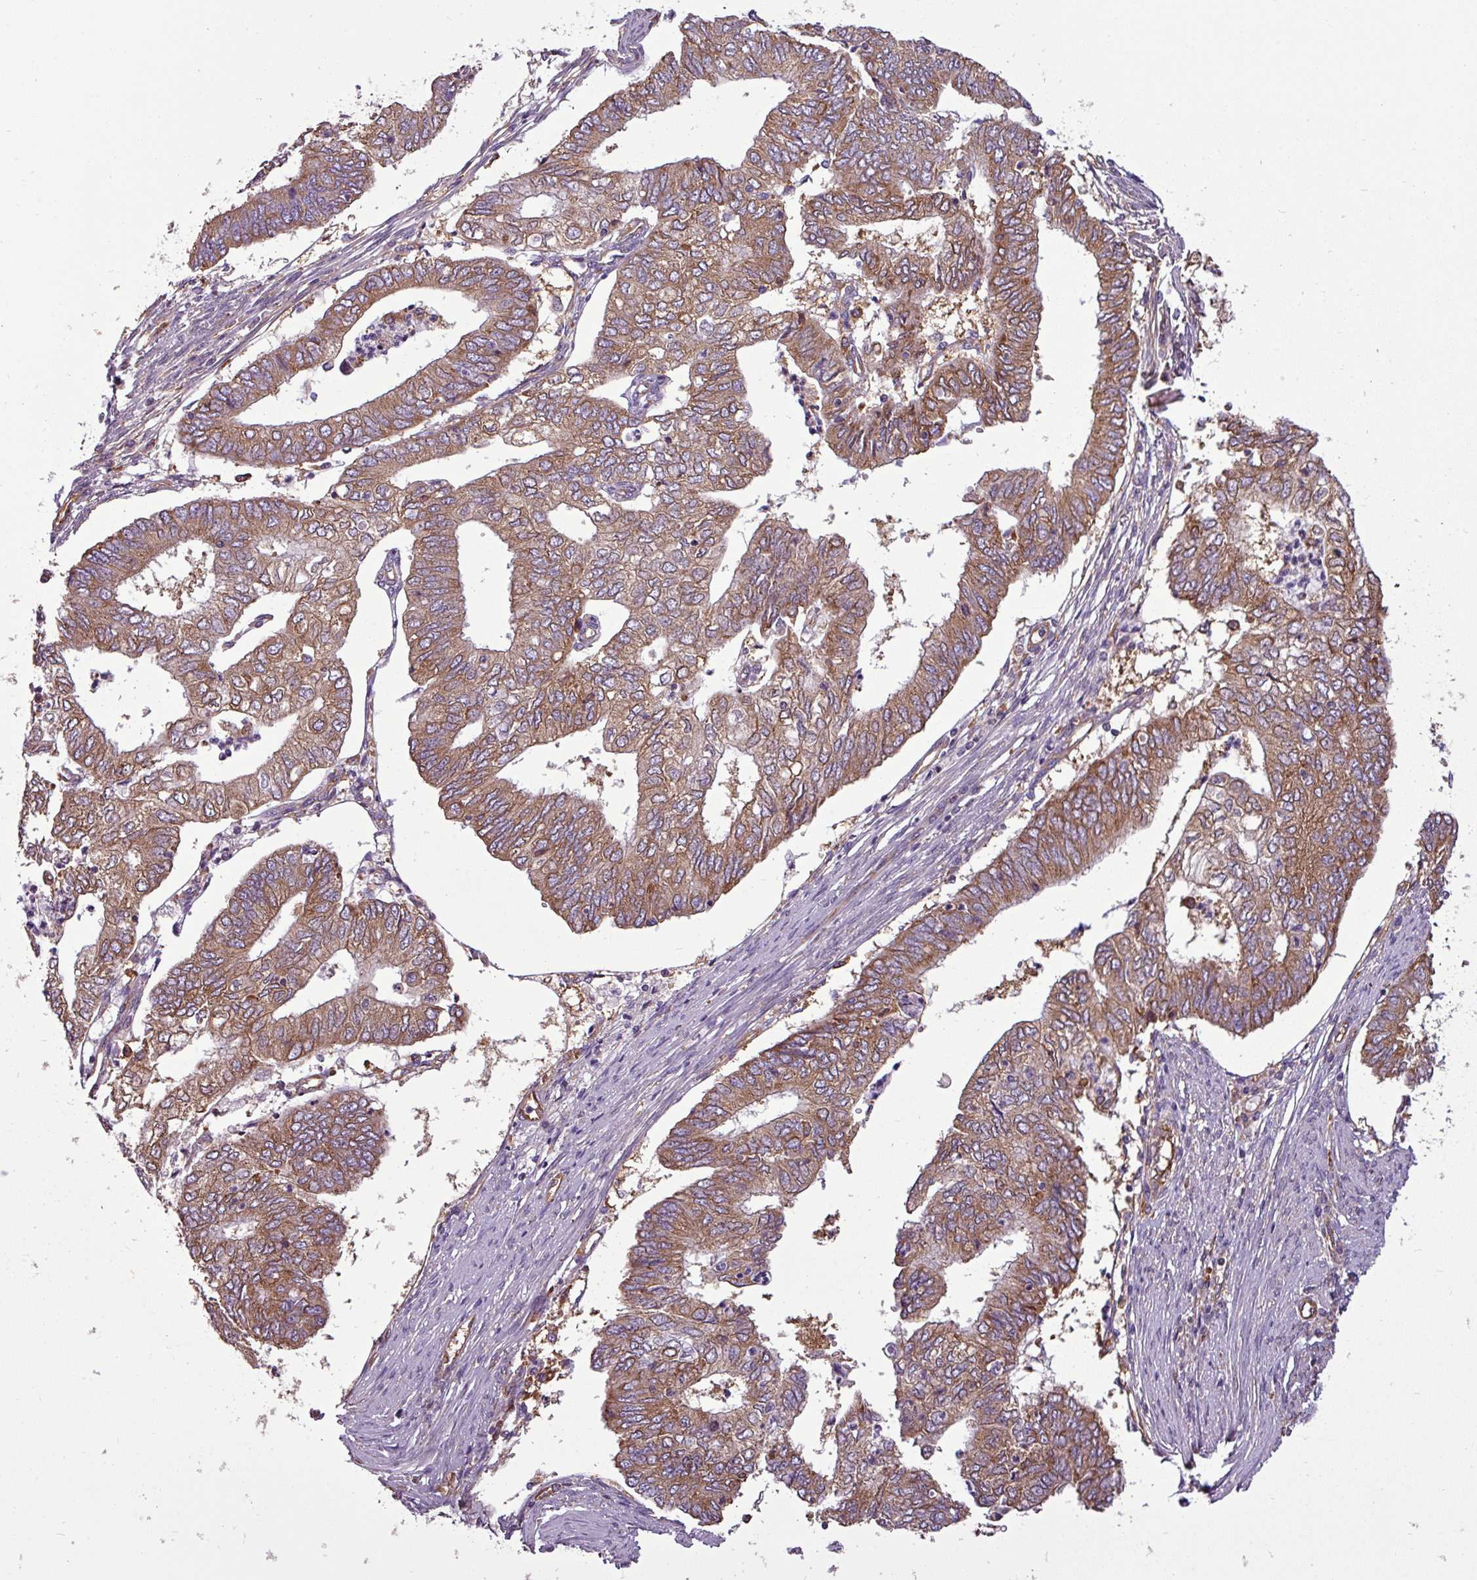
{"staining": {"intensity": "moderate", "quantity": ">75%", "location": "cytoplasmic/membranous"}, "tissue": "endometrial cancer", "cell_type": "Tumor cells", "image_type": "cancer", "snomed": [{"axis": "morphology", "description": "Adenocarcinoma, NOS"}, {"axis": "topography", "description": "Endometrium"}], "caption": "A brown stain labels moderate cytoplasmic/membranous expression of a protein in endometrial cancer (adenocarcinoma) tumor cells.", "gene": "PACSIN2", "patient": {"sex": "female", "age": 68}}